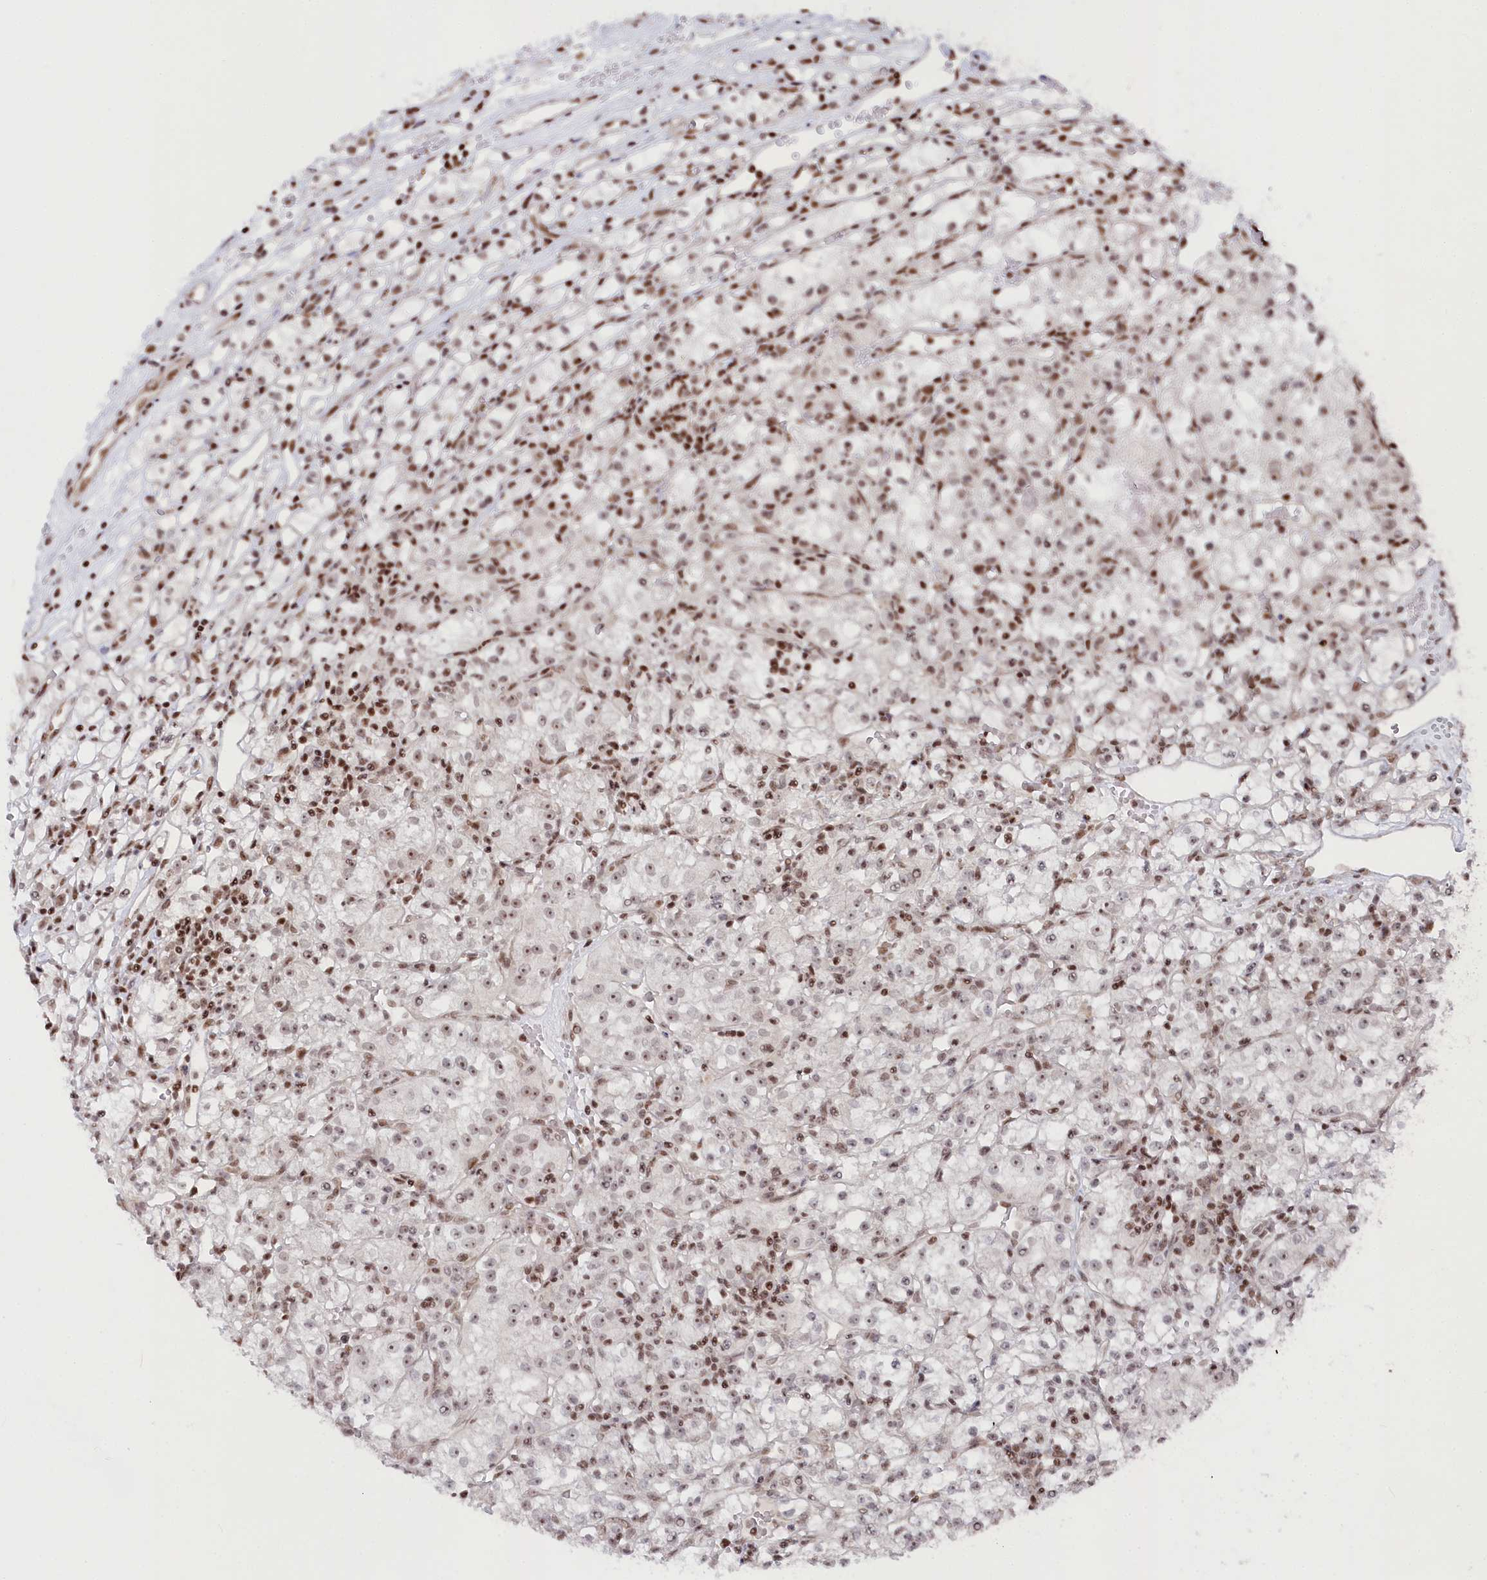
{"staining": {"intensity": "weak", "quantity": "25%-75%", "location": "nuclear"}, "tissue": "renal cancer", "cell_type": "Tumor cells", "image_type": "cancer", "snomed": [{"axis": "morphology", "description": "Adenocarcinoma, NOS"}, {"axis": "topography", "description": "Kidney"}], "caption": "High-power microscopy captured an immunohistochemistry (IHC) photomicrograph of renal cancer, revealing weak nuclear staining in approximately 25%-75% of tumor cells. (DAB (3,3'-diaminobenzidine) IHC, brown staining for protein, blue staining for nuclei).", "gene": "CGGBP1", "patient": {"sex": "female", "age": 59}}